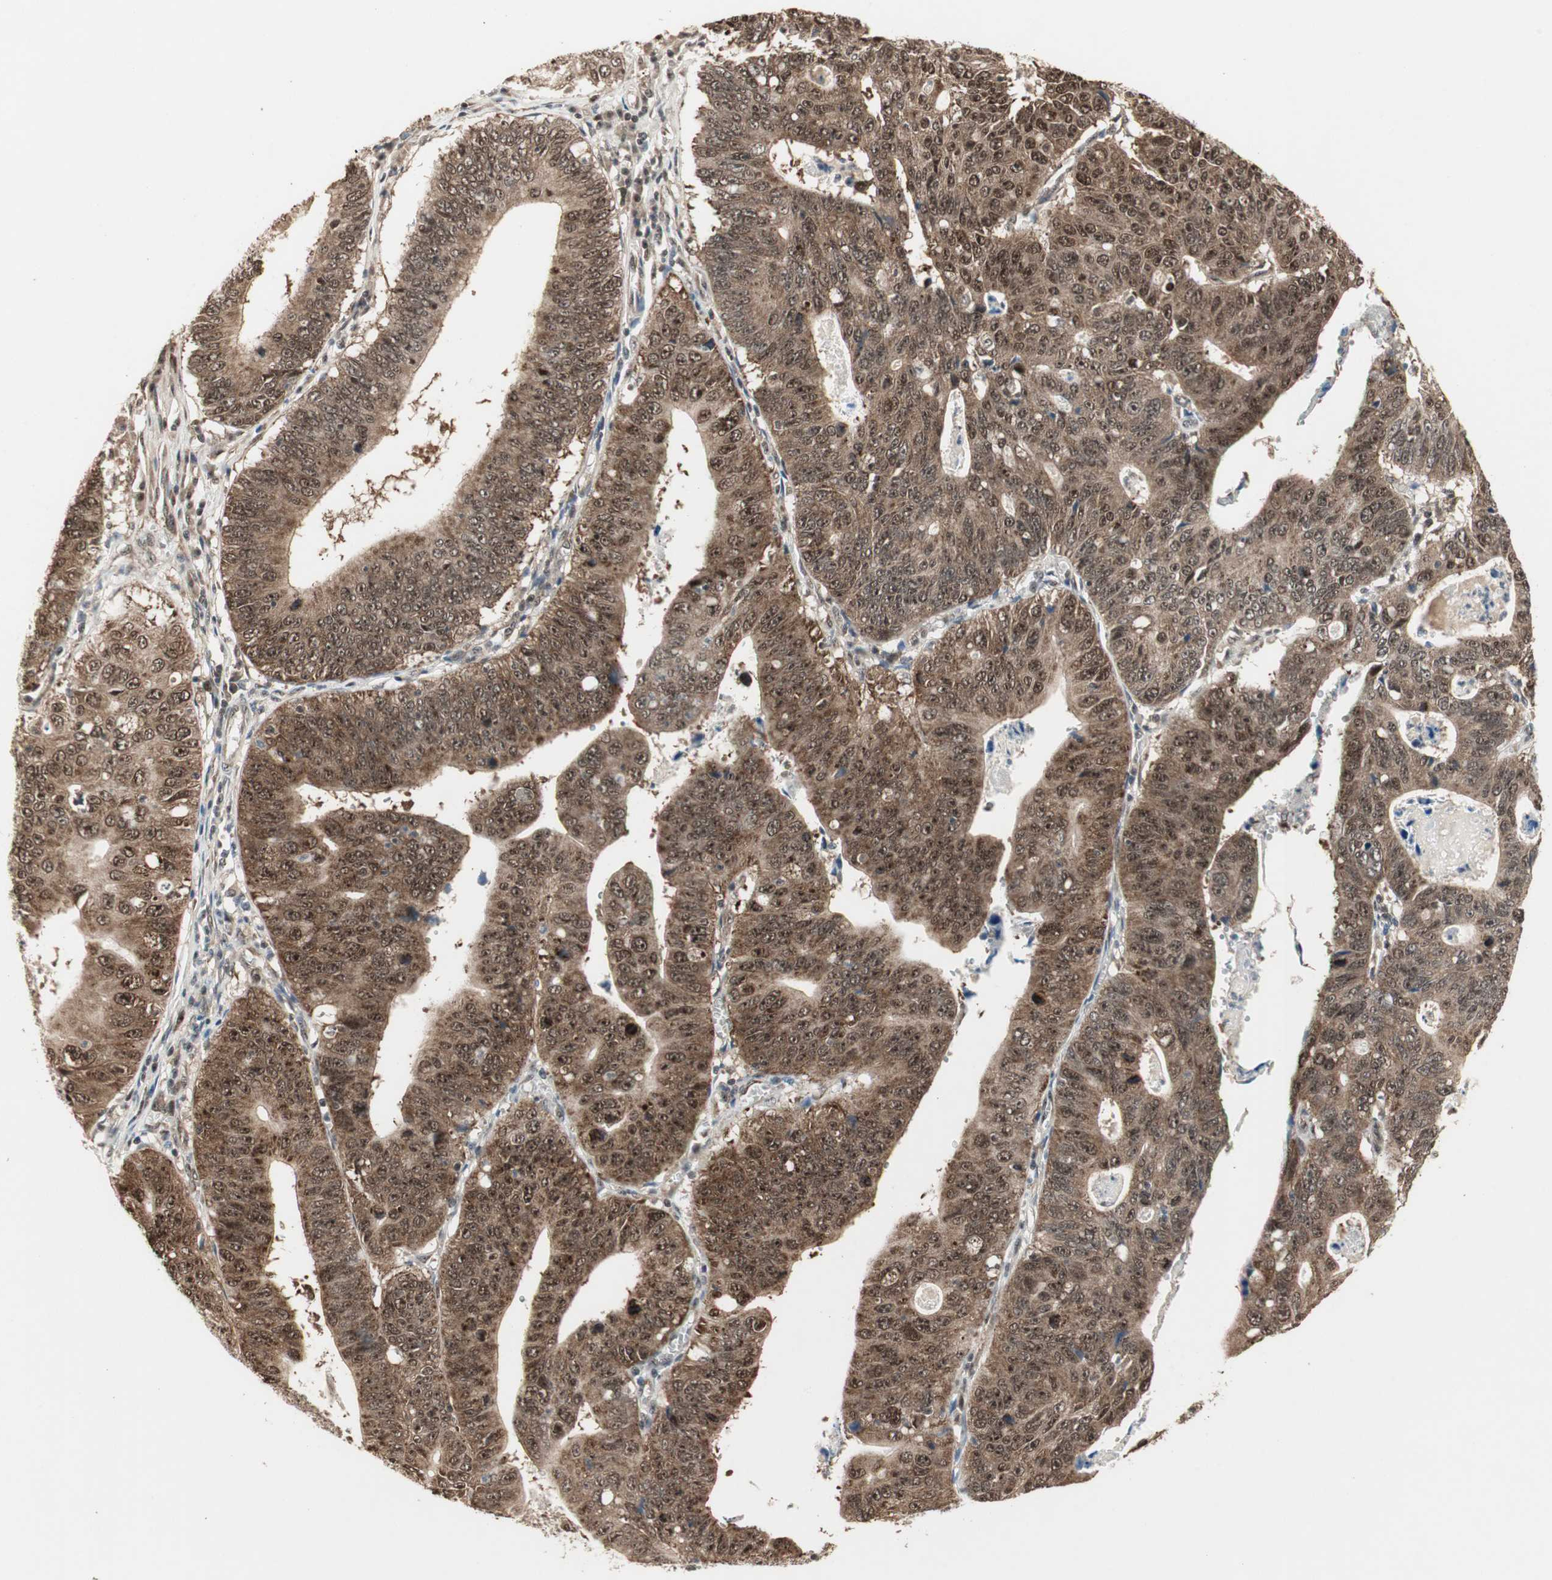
{"staining": {"intensity": "moderate", "quantity": ">75%", "location": "cytoplasmic/membranous,nuclear"}, "tissue": "stomach cancer", "cell_type": "Tumor cells", "image_type": "cancer", "snomed": [{"axis": "morphology", "description": "Adenocarcinoma, NOS"}, {"axis": "topography", "description": "Stomach"}], "caption": "This is a micrograph of immunohistochemistry (IHC) staining of stomach adenocarcinoma, which shows moderate staining in the cytoplasmic/membranous and nuclear of tumor cells.", "gene": "CSNK2B", "patient": {"sex": "male", "age": 59}}